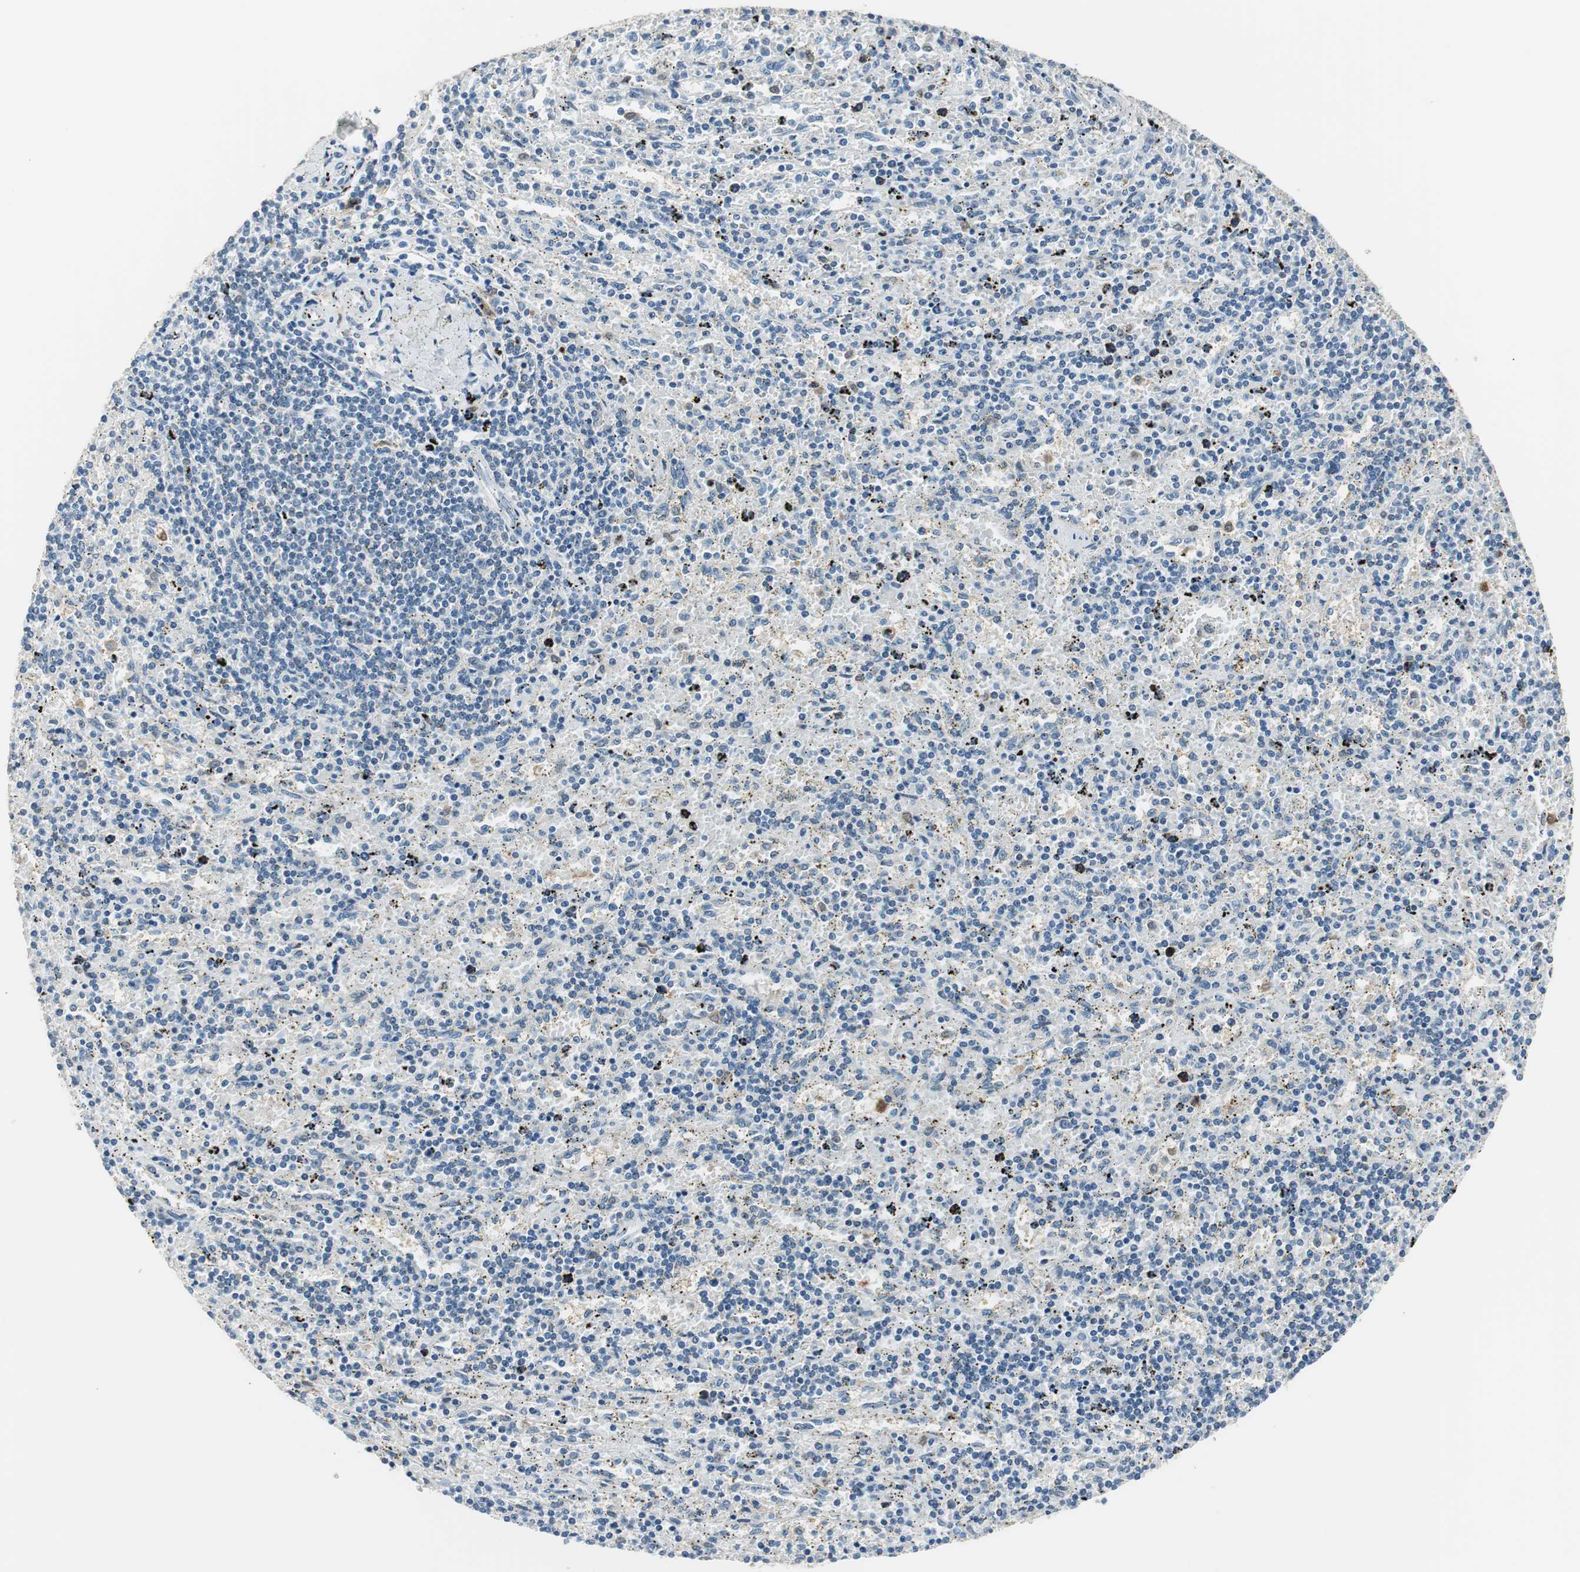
{"staining": {"intensity": "negative", "quantity": "none", "location": "none"}, "tissue": "lymphoma", "cell_type": "Tumor cells", "image_type": "cancer", "snomed": [{"axis": "morphology", "description": "Malignant lymphoma, non-Hodgkin's type, Low grade"}, {"axis": "topography", "description": "Spleen"}], "caption": "The micrograph displays no significant staining in tumor cells of low-grade malignant lymphoma, non-Hodgkin's type. (DAB (3,3'-diaminobenzidine) IHC with hematoxylin counter stain).", "gene": "MSTO1", "patient": {"sex": "male", "age": 76}}